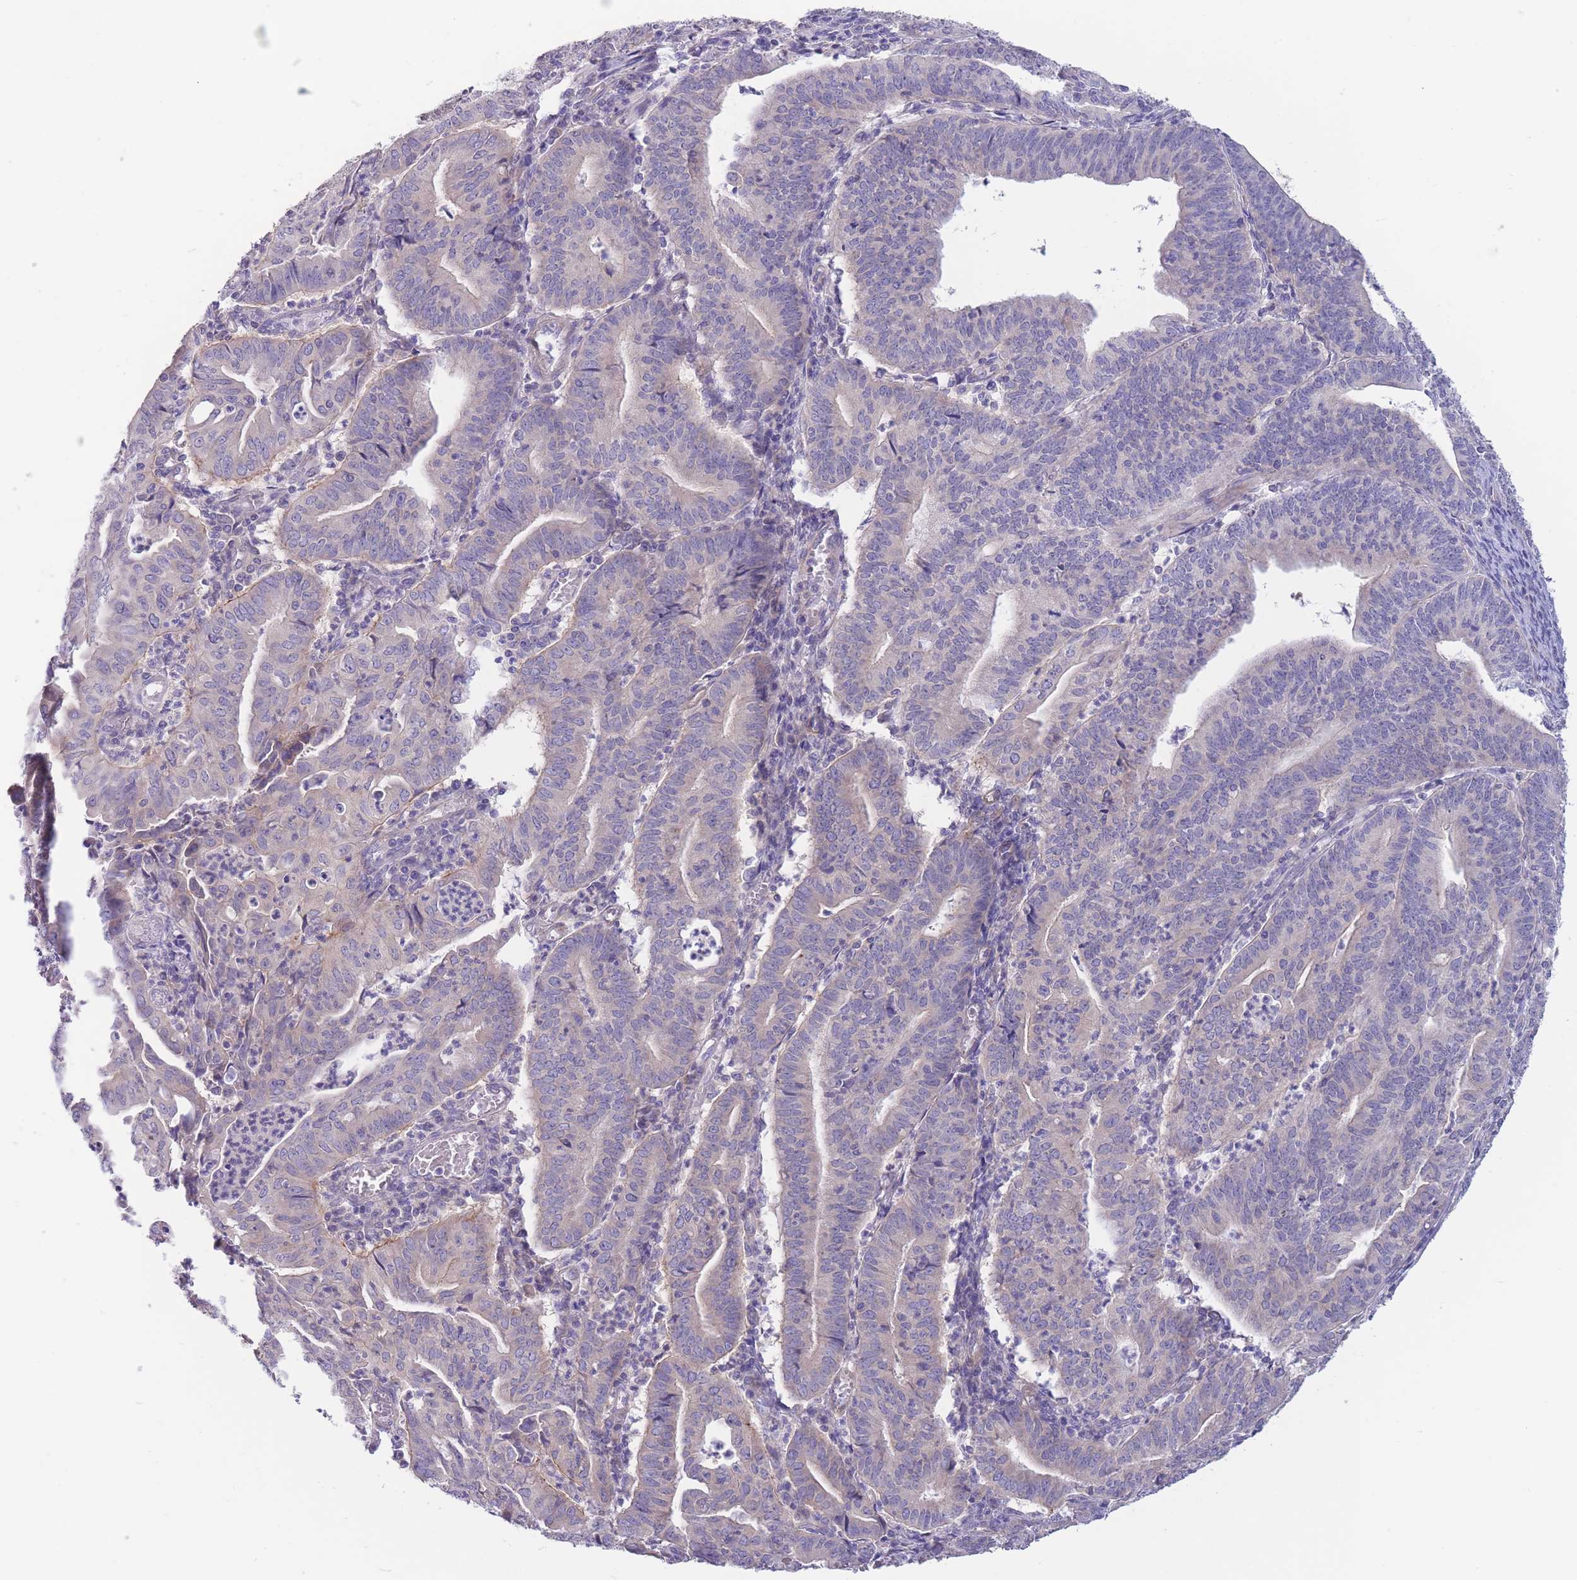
{"staining": {"intensity": "negative", "quantity": "none", "location": "none"}, "tissue": "endometrial cancer", "cell_type": "Tumor cells", "image_type": "cancer", "snomed": [{"axis": "morphology", "description": "Adenocarcinoma, NOS"}, {"axis": "topography", "description": "Endometrium"}], "caption": "The image displays no significant positivity in tumor cells of endometrial cancer (adenocarcinoma).", "gene": "ALS2CL", "patient": {"sex": "female", "age": 60}}